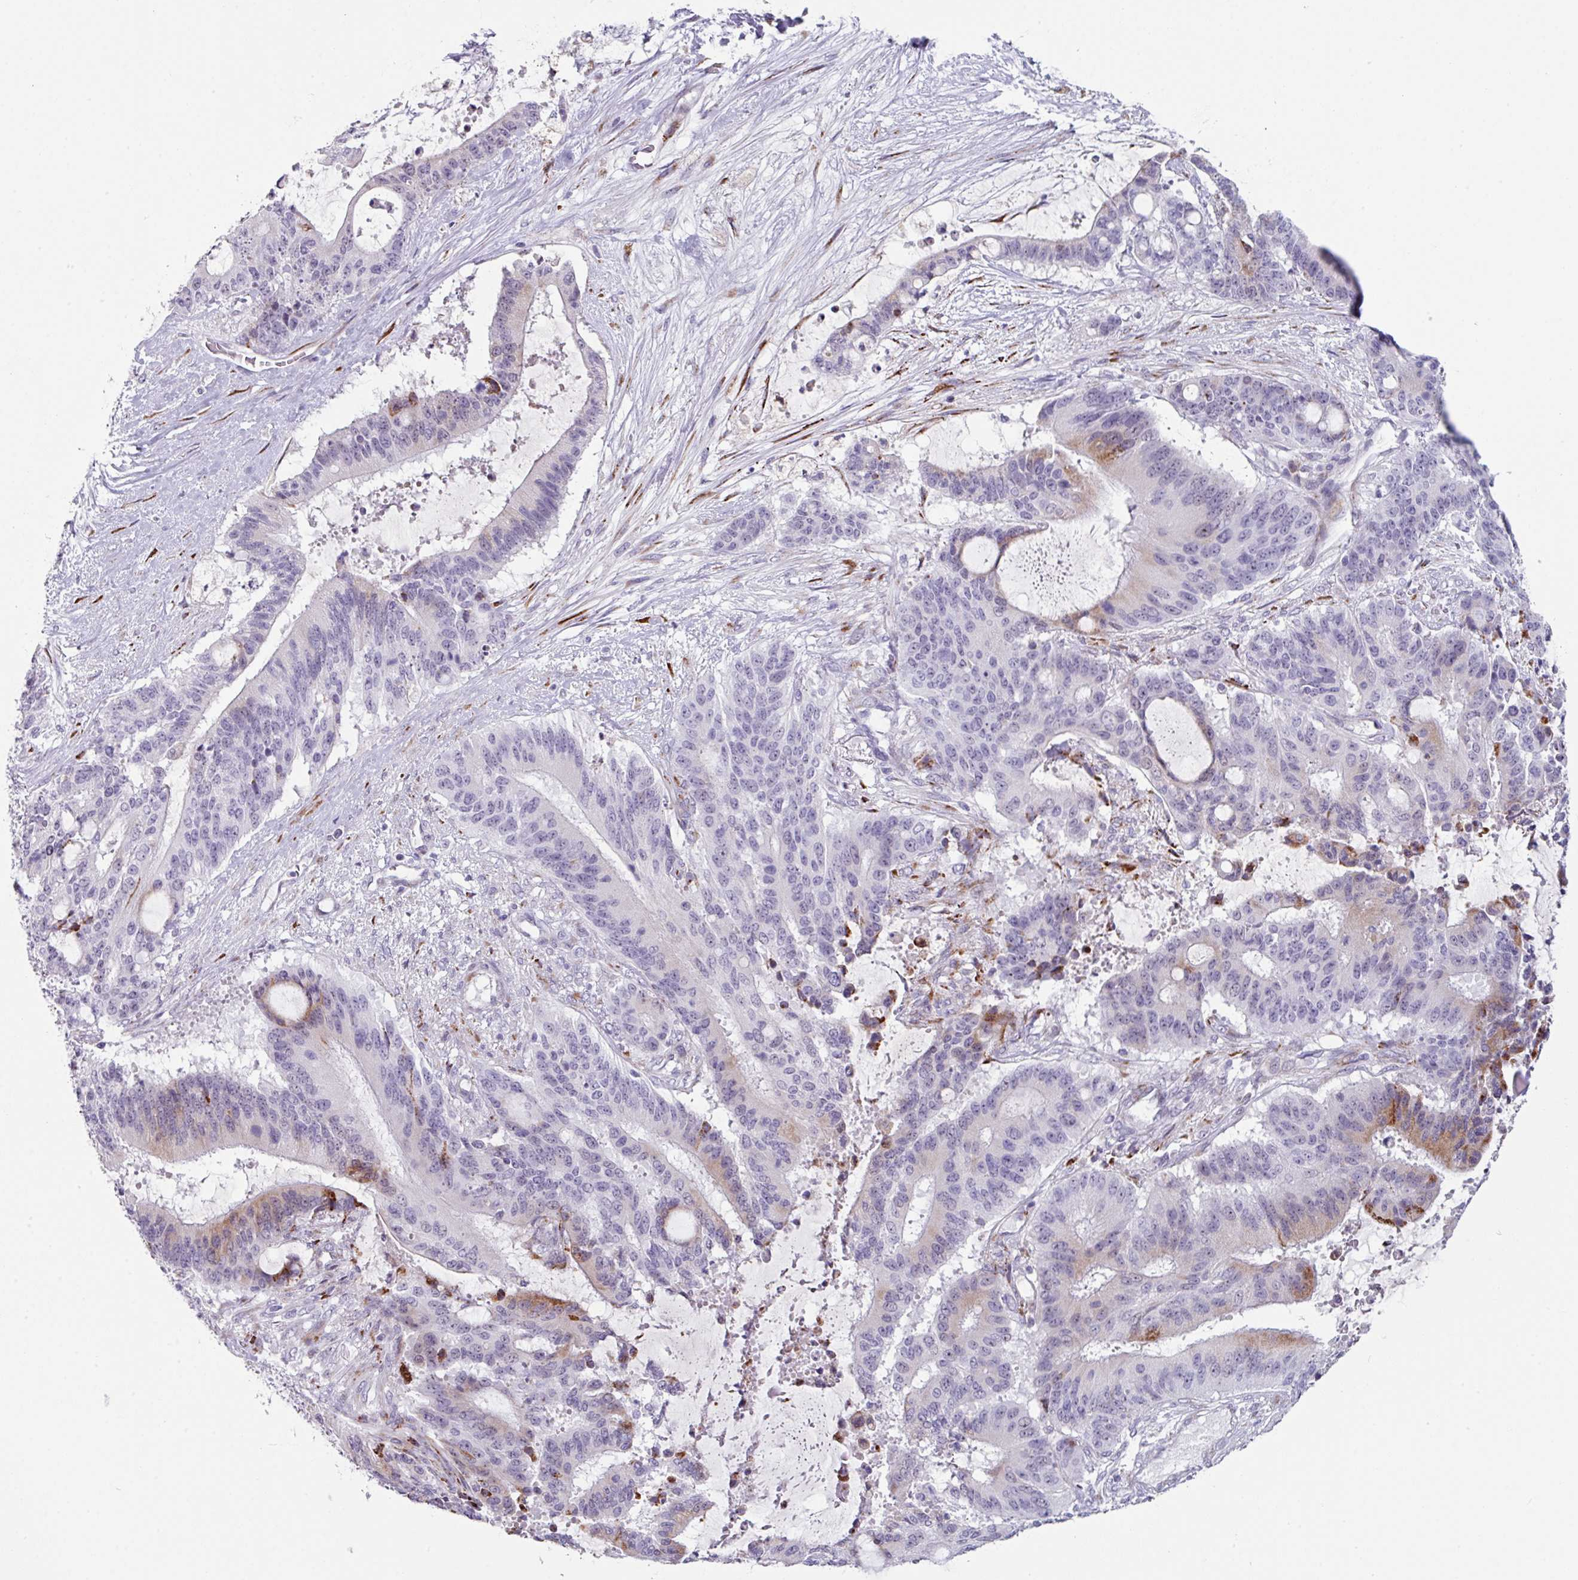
{"staining": {"intensity": "moderate", "quantity": "<25%", "location": "cytoplasmic/membranous"}, "tissue": "liver cancer", "cell_type": "Tumor cells", "image_type": "cancer", "snomed": [{"axis": "morphology", "description": "Normal tissue, NOS"}, {"axis": "morphology", "description": "Cholangiocarcinoma"}, {"axis": "topography", "description": "Liver"}, {"axis": "topography", "description": "Peripheral nerve tissue"}], "caption": "A brown stain shows moderate cytoplasmic/membranous staining of a protein in cholangiocarcinoma (liver) tumor cells.", "gene": "BMS1", "patient": {"sex": "female", "age": 73}}